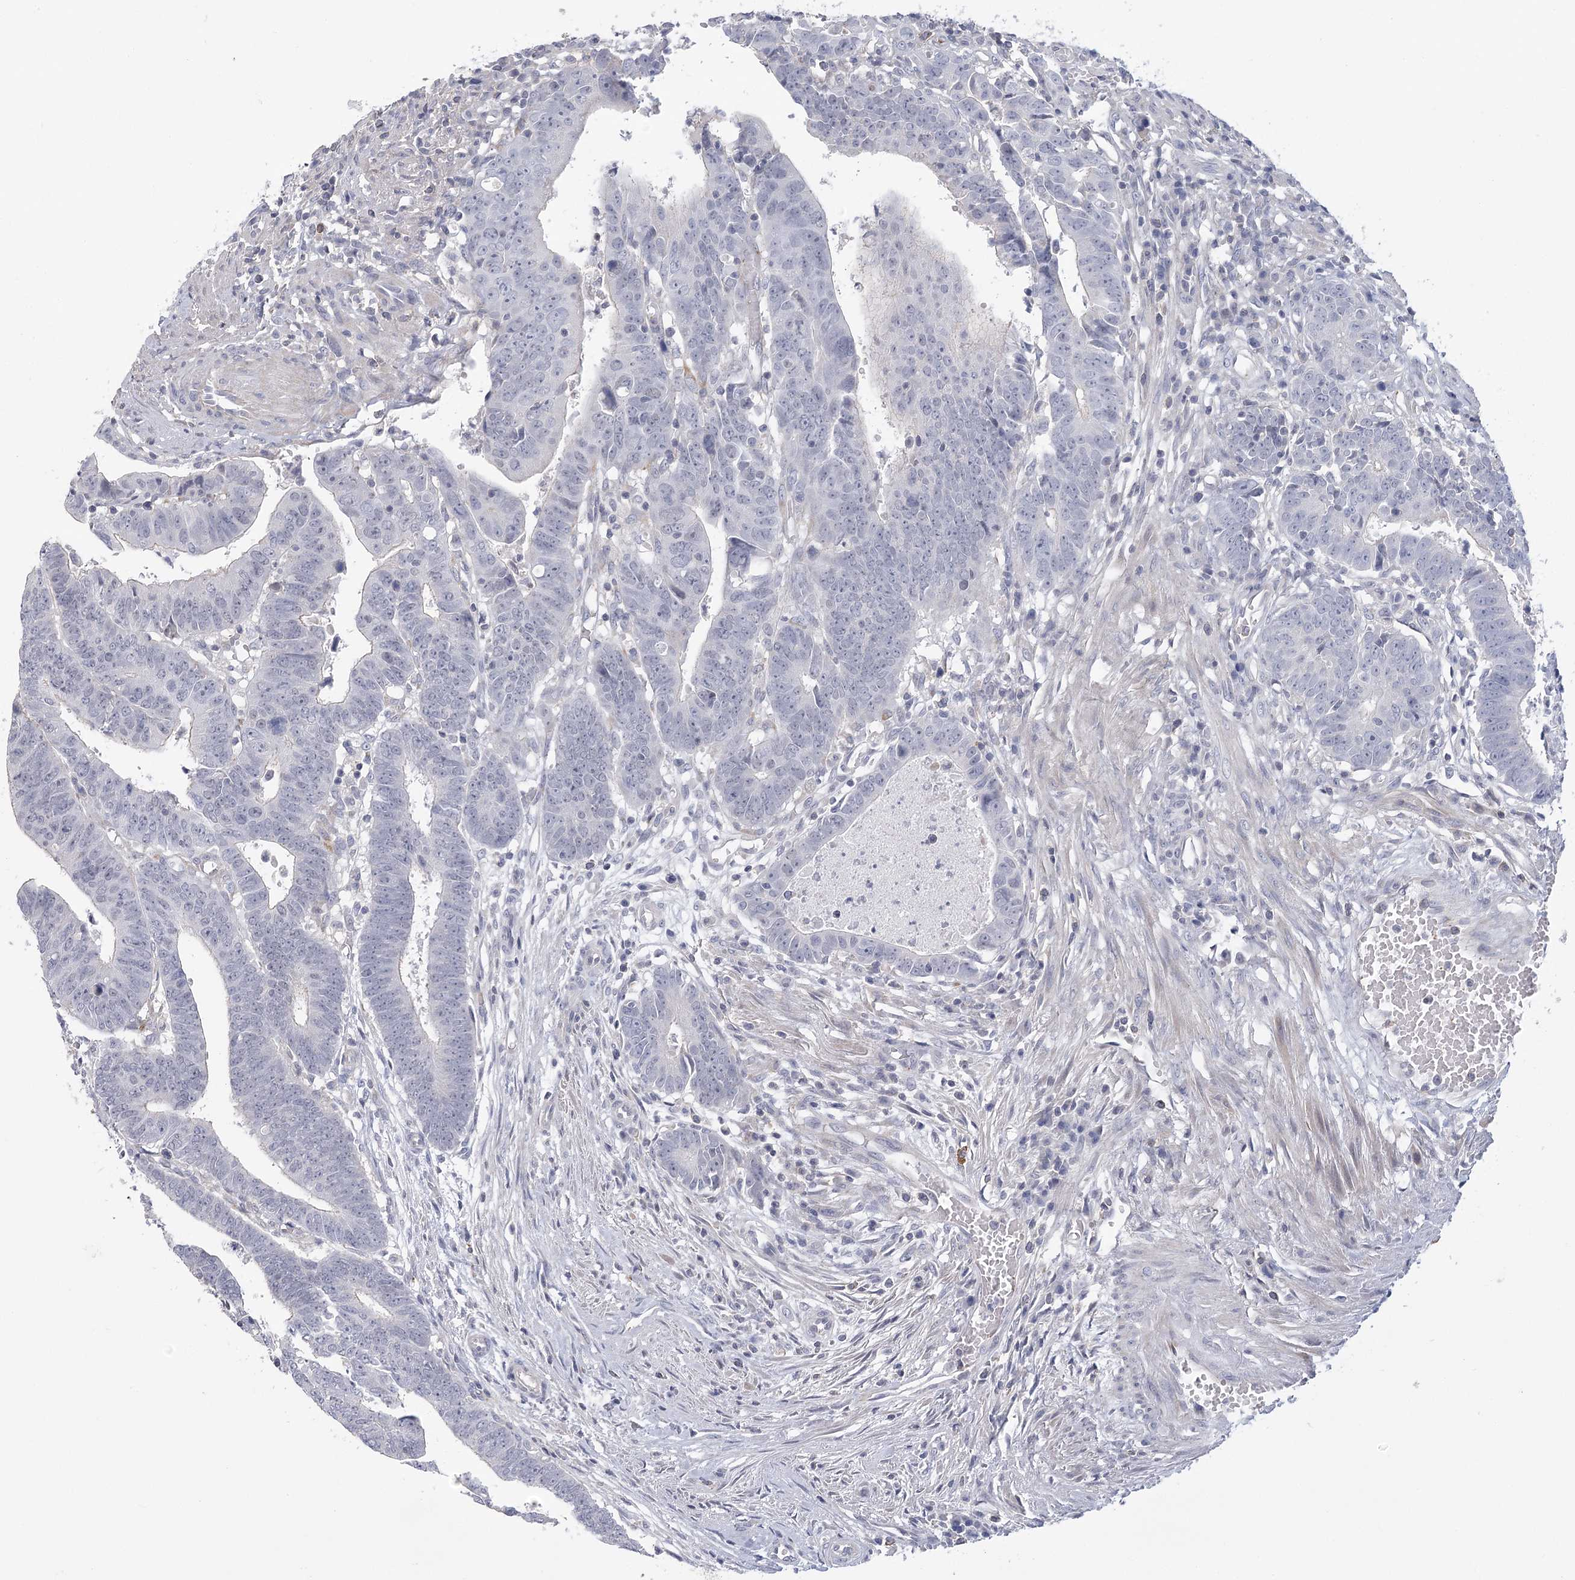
{"staining": {"intensity": "negative", "quantity": "none", "location": "none"}, "tissue": "colorectal cancer", "cell_type": "Tumor cells", "image_type": "cancer", "snomed": [{"axis": "morphology", "description": "Adenocarcinoma, NOS"}, {"axis": "topography", "description": "Rectum"}], "caption": "Tumor cells show no significant expression in colorectal cancer.", "gene": "FAM76B", "patient": {"sex": "female", "age": 65}}